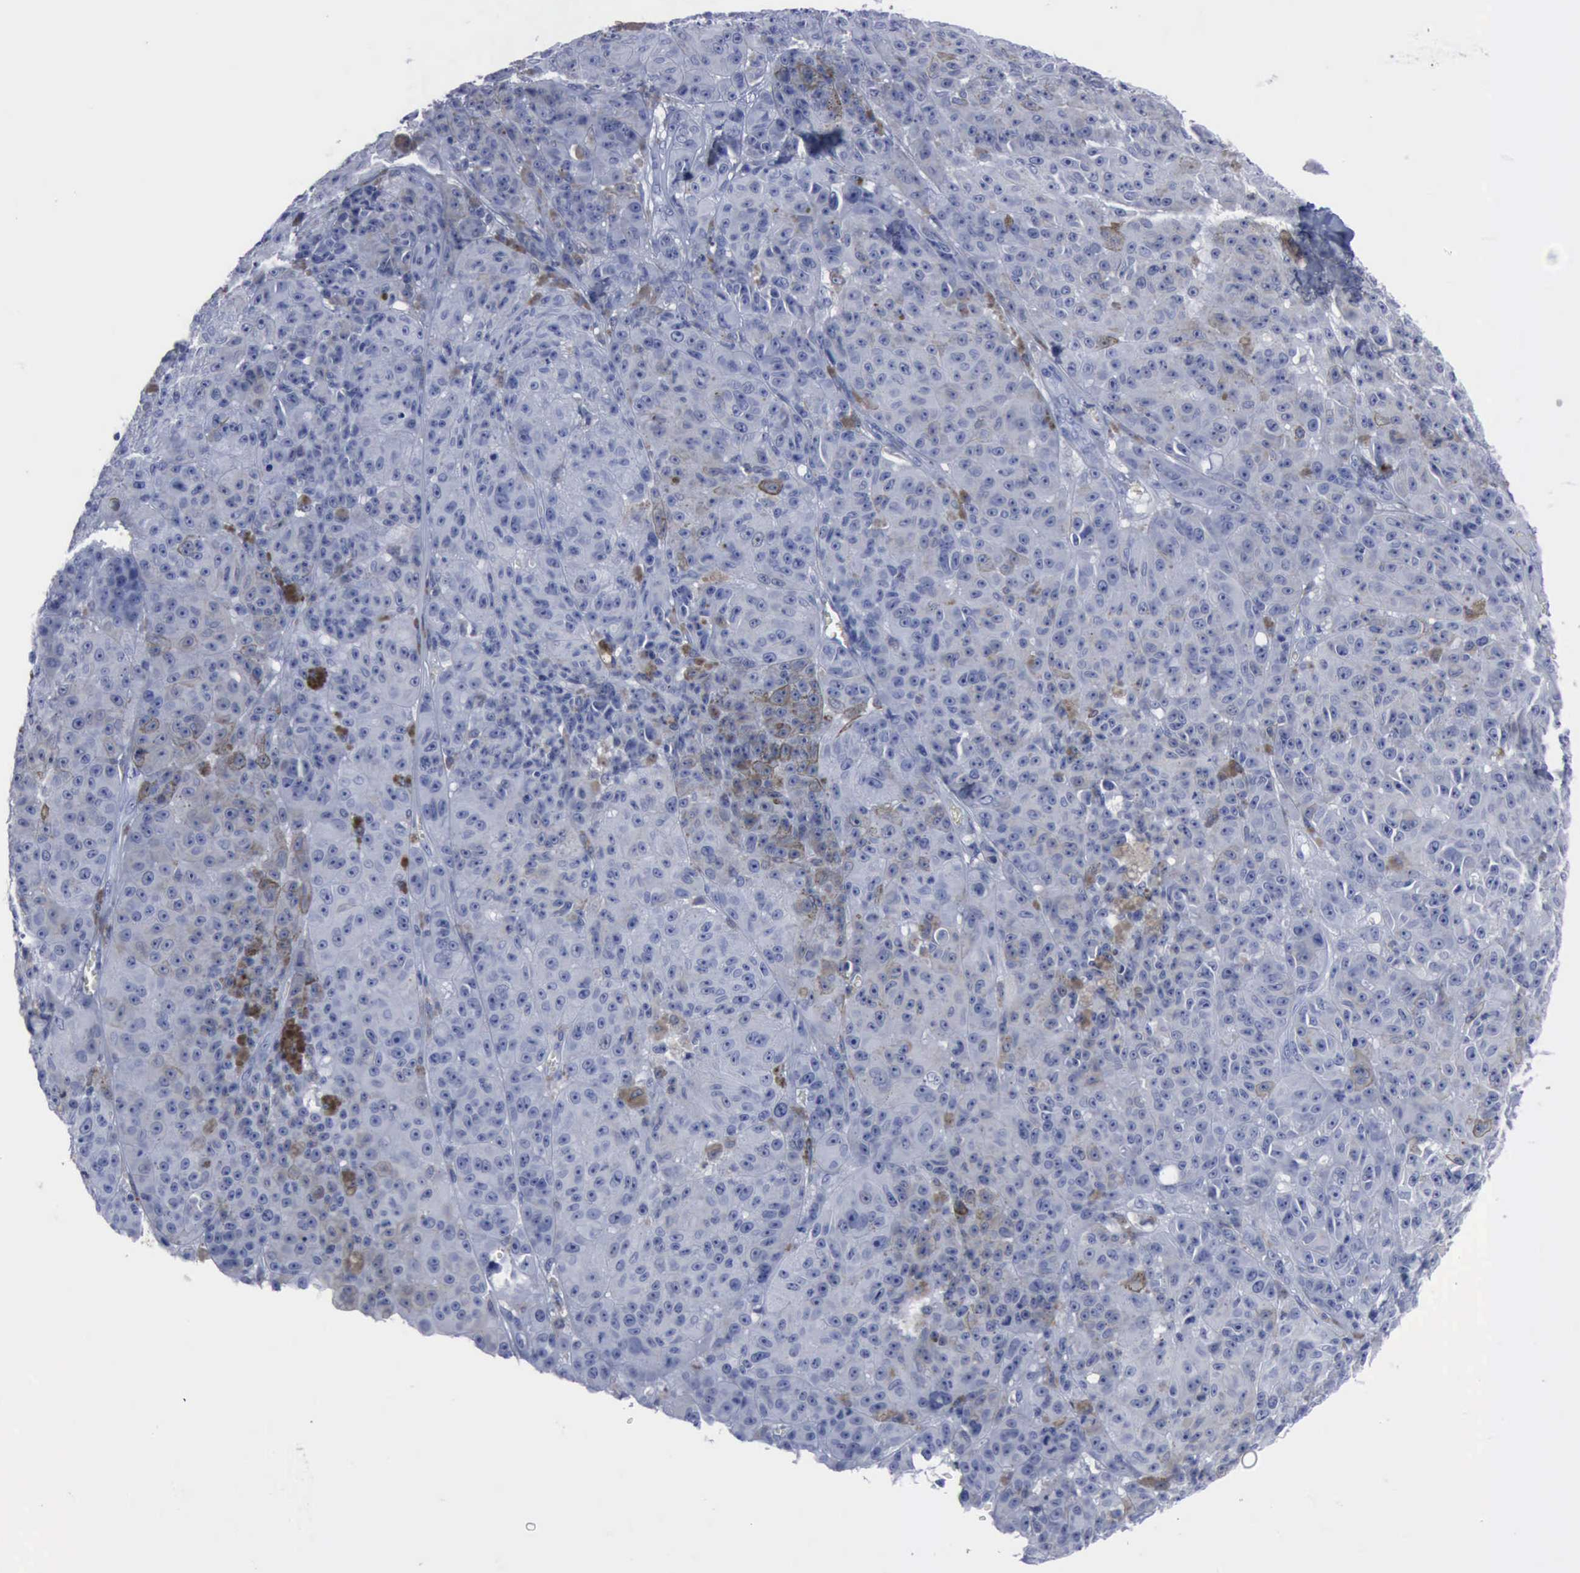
{"staining": {"intensity": "negative", "quantity": "none", "location": "none"}, "tissue": "melanoma", "cell_type": "Tumor cells", "image_type": "cancer", "snomed": [{"axis": "morphology", "description": "Malignant melanoma, NOS"}, {"axis": "topography", "description": "Skin"}], "caption": "The image shows no staining of tumor cells in malignant melanoma.", "gene": "CSTA", "patient": {"sex": "male", "age": 40}}